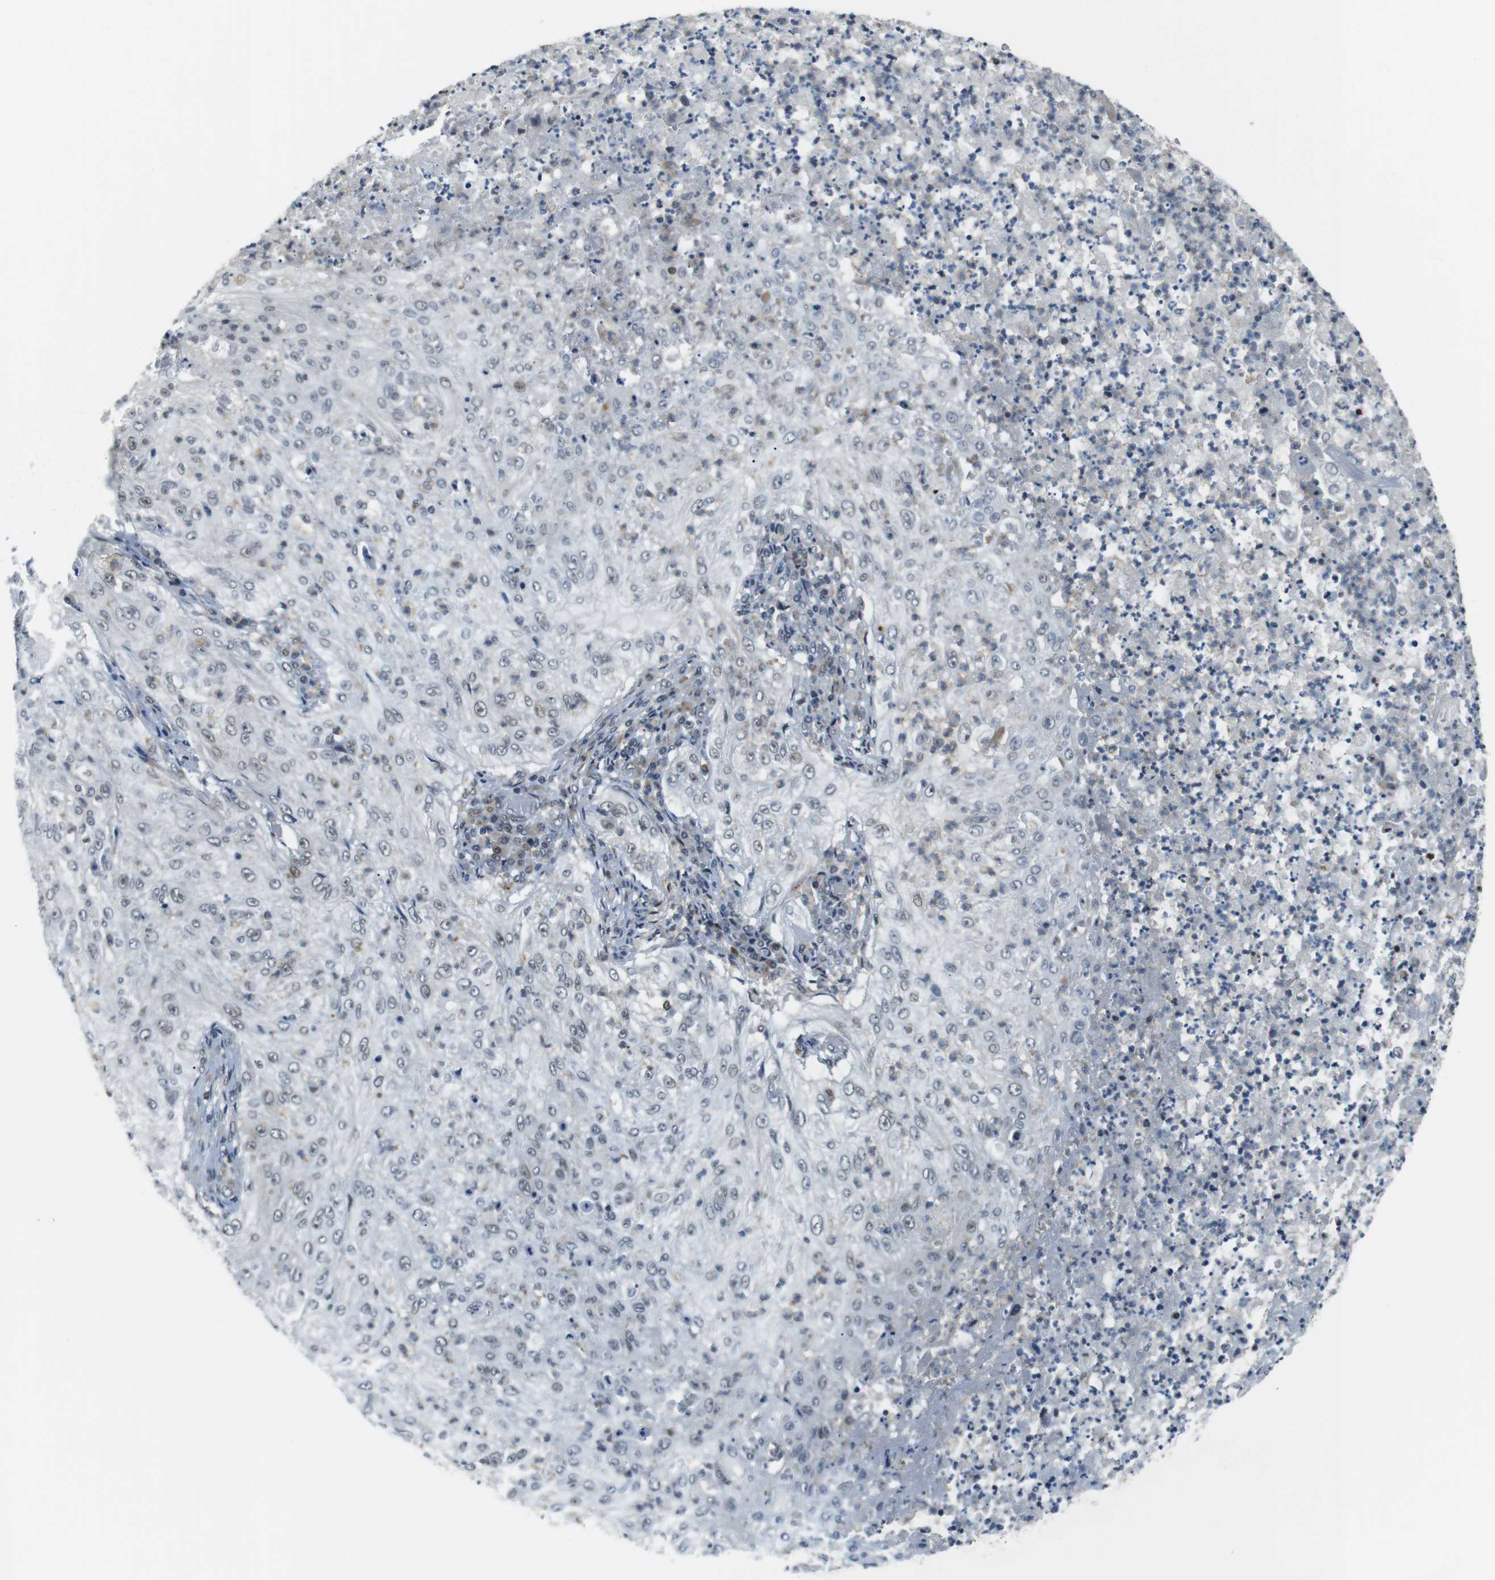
{"staining": {"intensity": "negative", "quantity": "none", "location": "none"}, "tissue": "lung cancer", "cell_type": "Tumor cells", "image_type": "cancer", "snomed": [{"axis": "morphology", "description": "Inflammation, NOS"}, {"axis": "morphology", "description": "Squamous cell carcinoma, NOS"}, {"axis": "topography", "description": "Lymph node"}, {"axis": "topography", "description": "Soft tissue"}, {"axis": "topography", "description": "Lung"}], "caption": "DAB immunohistochemical staining of lung squamous cell carcinoma exhibits no significant positivity in tumor cells.", "gene": "USP7", "patient": {"sex": "male", "age": 66}}